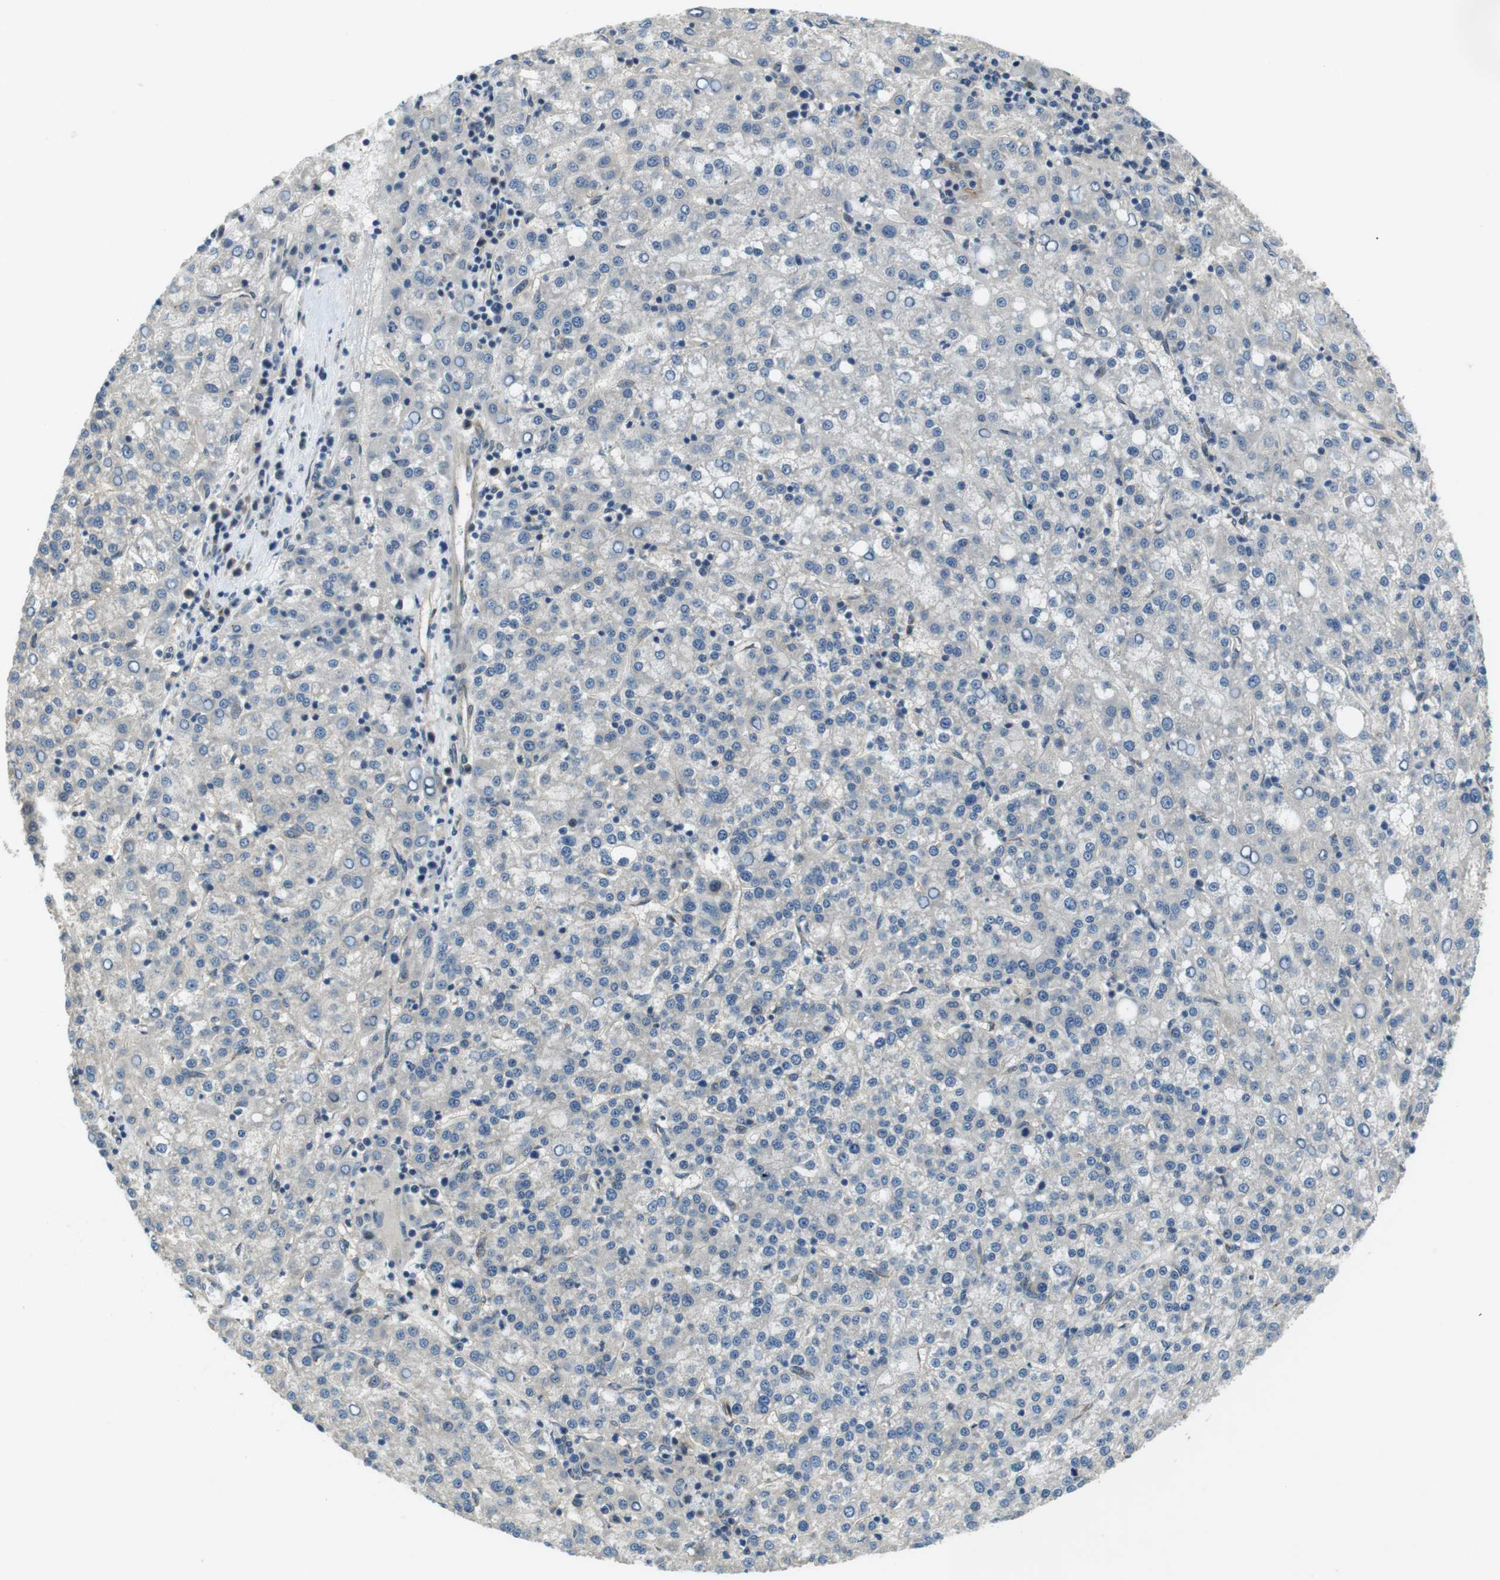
{"staining": {"intensity": "negative", "quantity": "none", "location": "none"}, "tissue": "liver cancer", "cell_type": "Tumor cells", "image_type": "cancer", "snomed": [{"axis": "morphology", "description": "Carcinoma, Hepatocellular, NOS"}, {"axis": "topography", "description": "Liver"}], "caption": "Immunohistochemistry (IHC) photomicrograph of neoplastic tissue: hepatocellular carcinoma (liver) stained with DAB (3,3'-diaminobenzidine) reveals no significant protein staining in tumor cells.", "gene": "PALD1", "patient": {"sex": "female", "age": 58}}